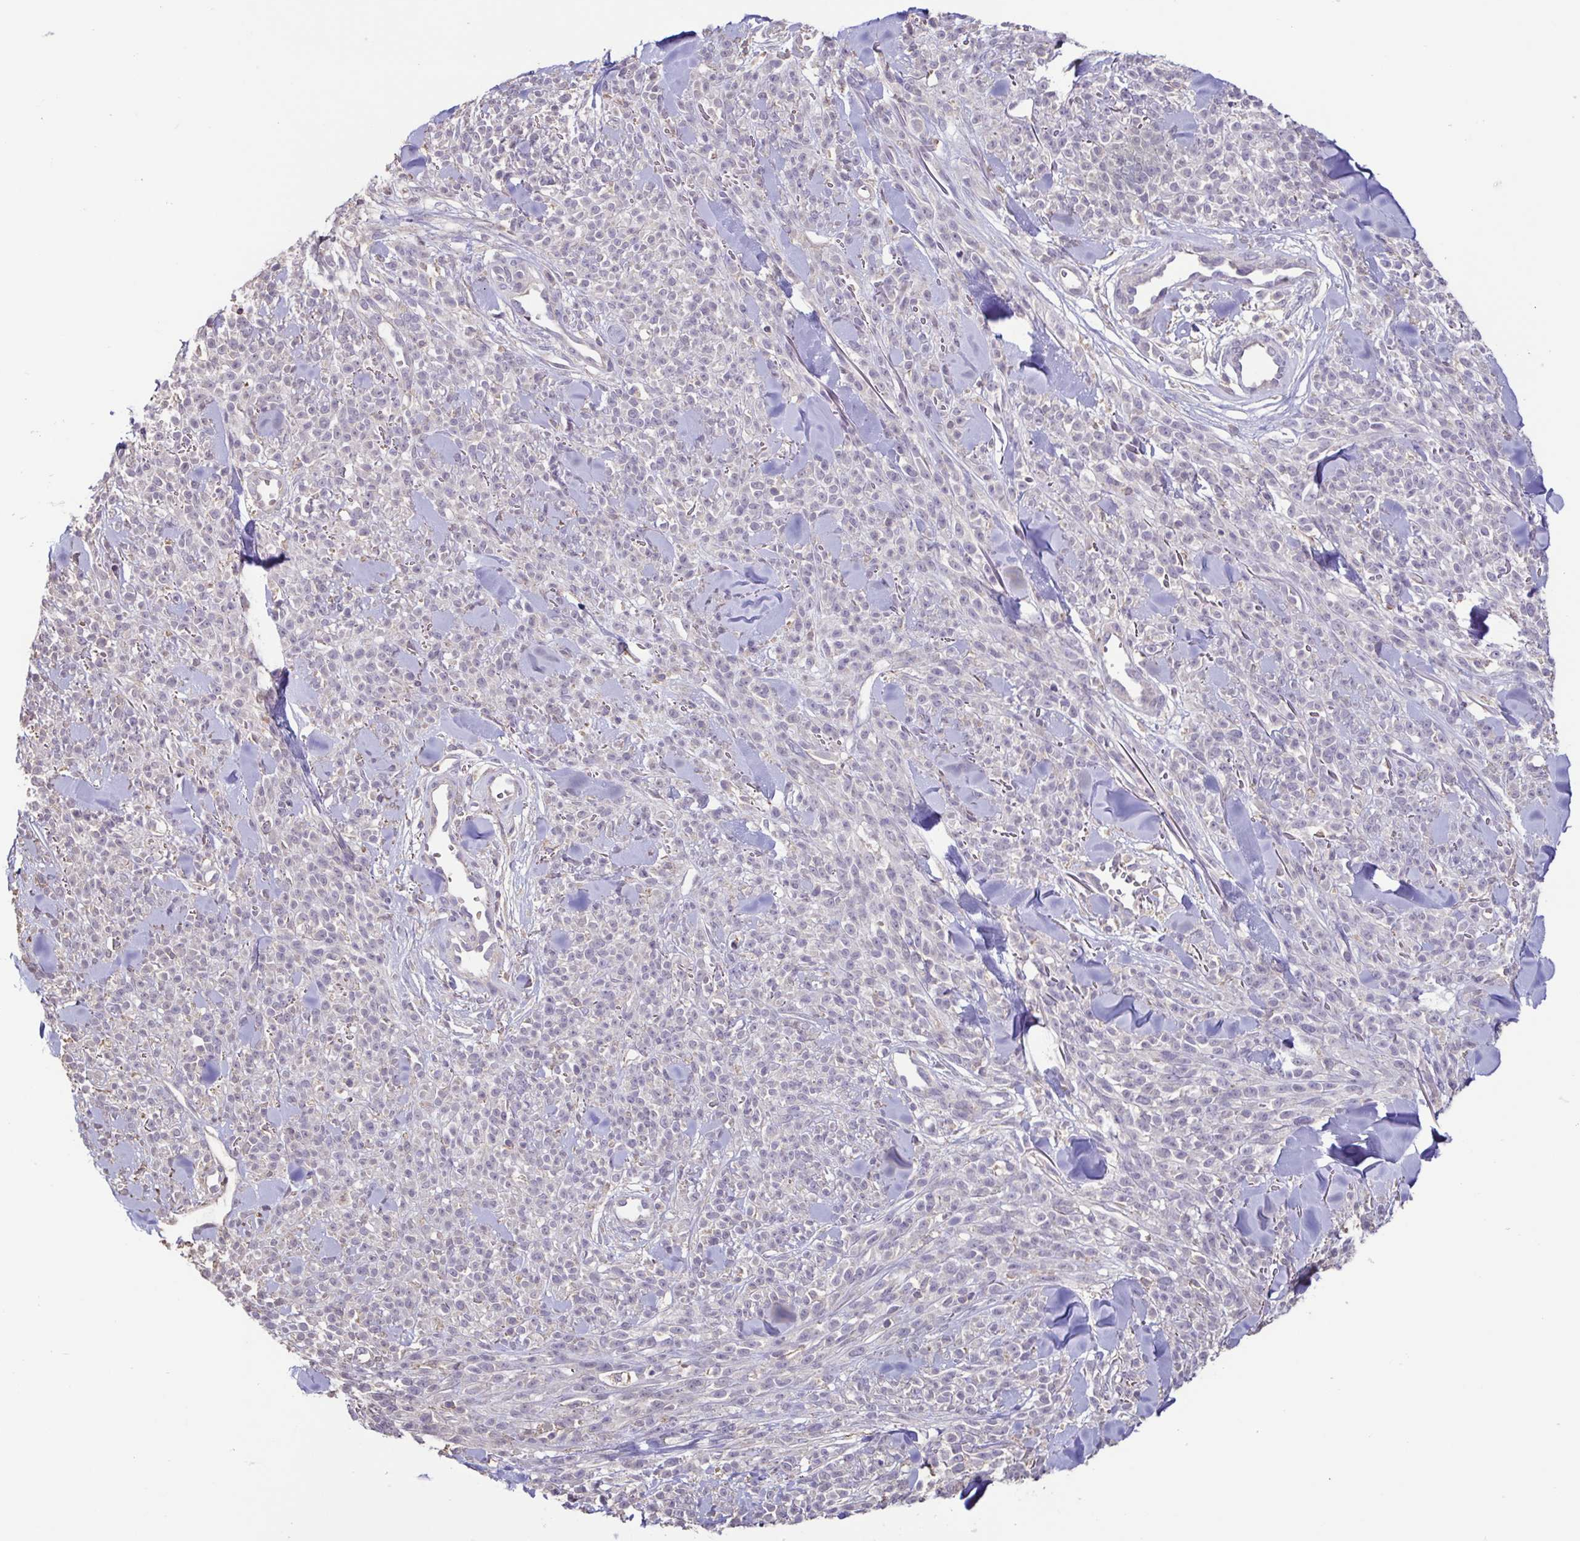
{"staining": {"intensity": "negative", "quantity": "none", "location": "none"}, "tissue": "melanoma", "cell_type": "Tumor cells", "image_type": "cancer", "snomed": [{"axis": "morphology", "description": "Malignant melanoma, NOS"}, {"axis": "topography", "description": "Skin"}, {"axis": "topography", "description": "Skin of trunk"}], "caption": "This is an immunohistochemistry (IHC) photomicrograph of human malignant melanoma. There is no positivity in tumor cells.", "gene": "ACTRT2", "patient": {"sex": "male", "age": 74}}